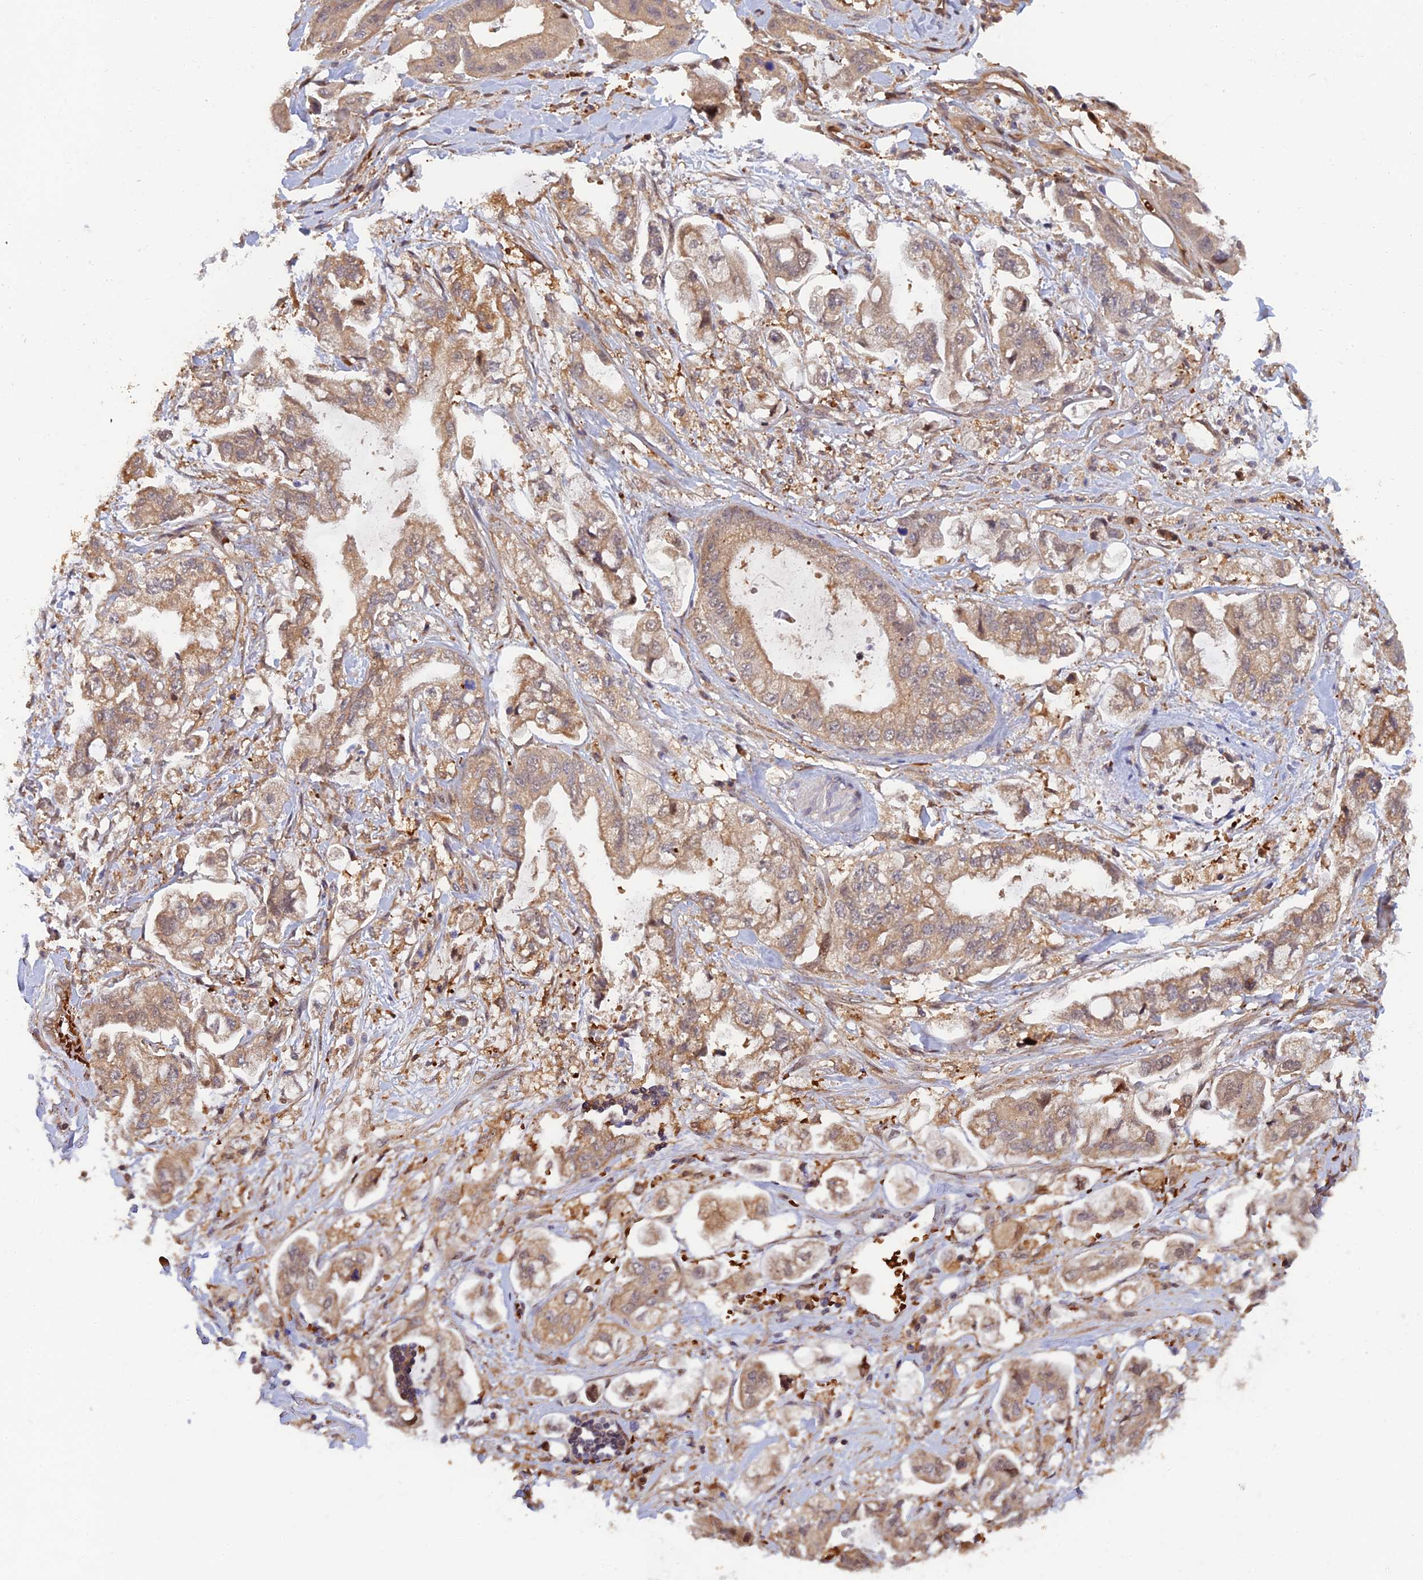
{"staining": {"intensity": "moderate", "quantity": ">75%", "location": "cytoplasmic/membranous"}, "tissue": "stomach cancer", "cell_type": "Tumor cells", "image_type": "cancer", "snomed": [{"axis": "morphology", "description": "Adenocarcinoma, NOS"}, {"axis": "topography", "description": "Stomach"}], "caption": "A photomicrograph of stomach adenocarcinoma stained for a protein shows moderate cytoplasmic/membranous brown staining in tumor cells. The staining is performed using DAB brown chromogen to label protein expression. The nuclei are counter-stained blue using hematoxylin.", "gene": "ARL2BP", "patient": {"sex": "male", "age": 62}}